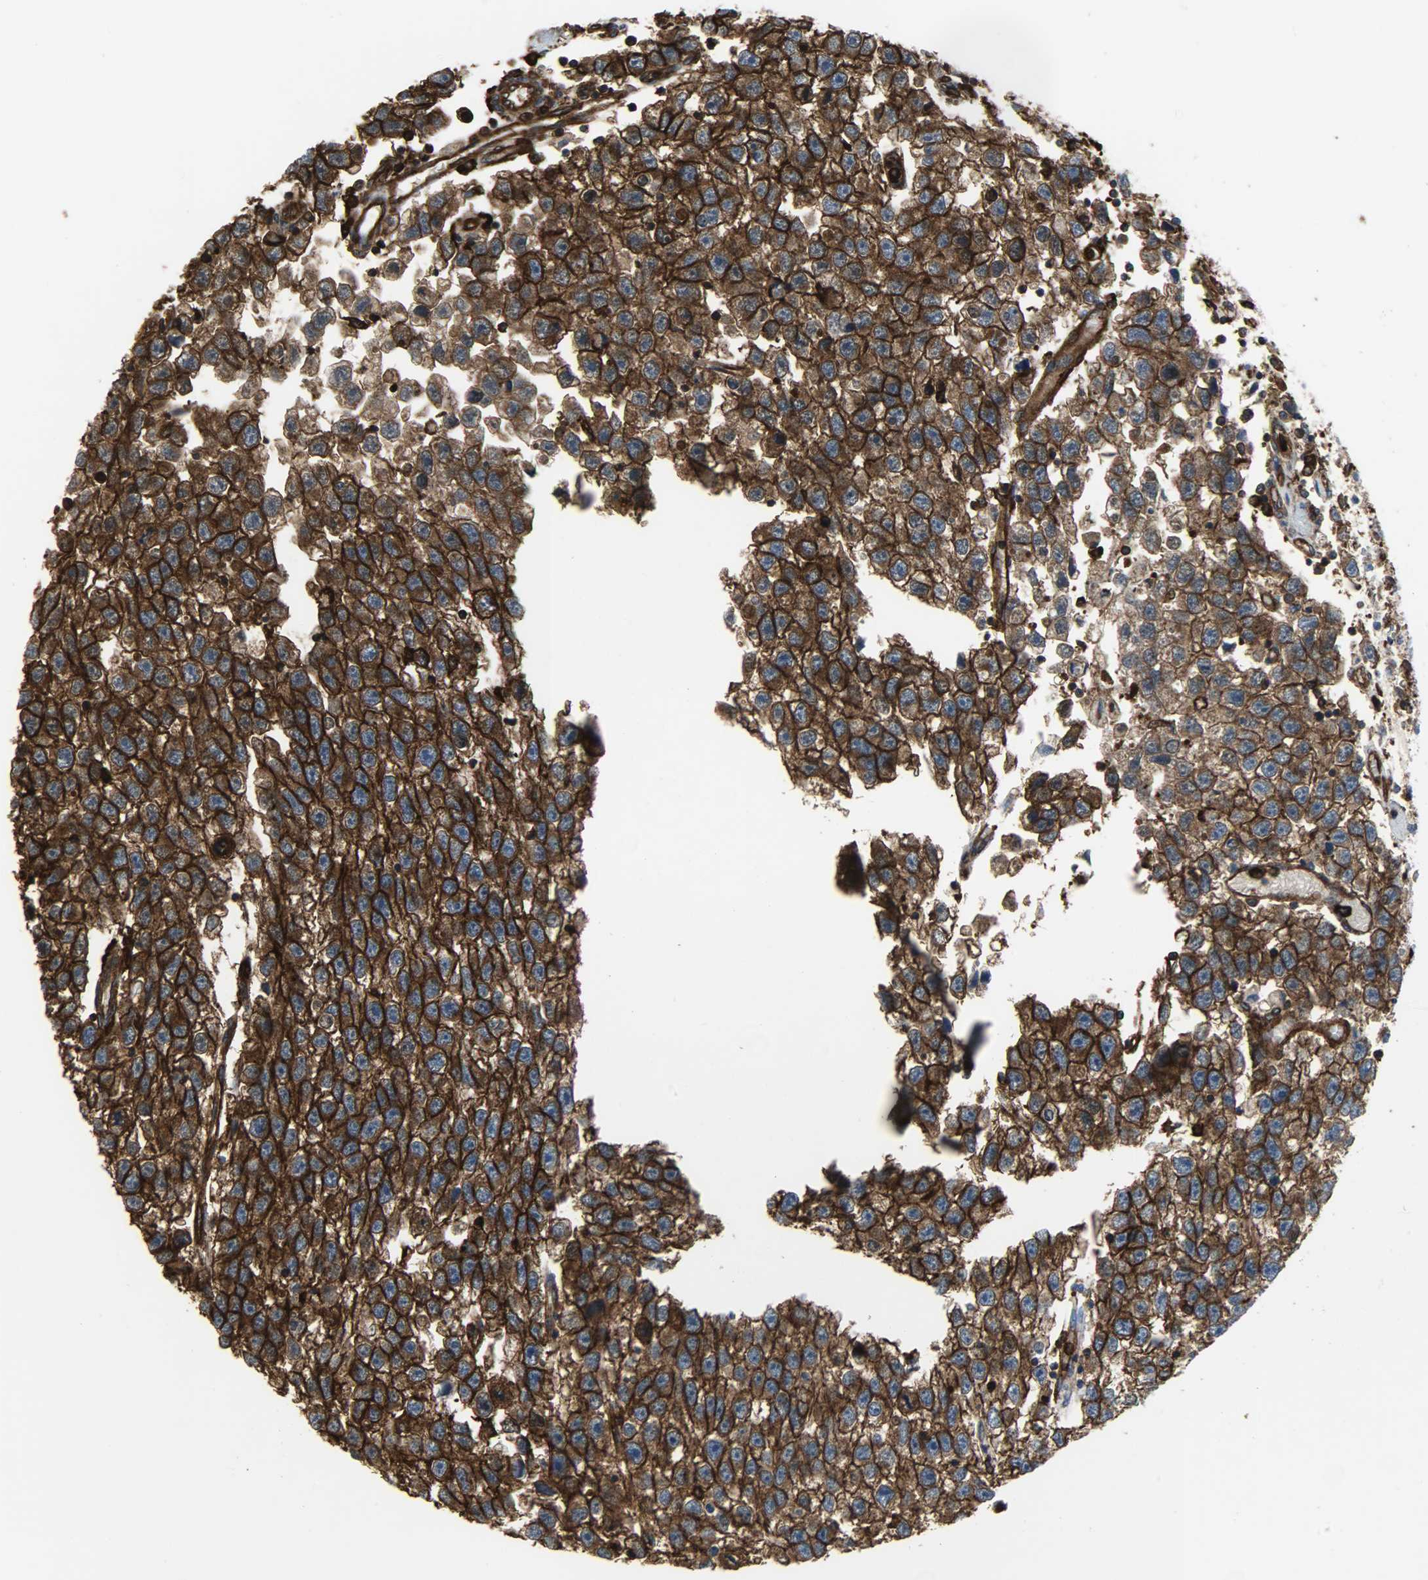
{"staining": {"intensity": "strong", "quantity": ">75%", "location": "cytoplasmic/membranous"}, "tissue": "testis cancer", "cell_type": "Tumor cells", "image_type": "cancer", "snomed": [{"axis": "morphology", "description": "Seminoma, NOS"}, {"axis": "topography", "description": "Testis"}], "caption": "Seminoma (testis) stained with IHC shows strong cytoplasmic/membranous expression in about >75% of tumor cells.", "gene": "VASP", "patient": {"sex": "male", "age": 33}}